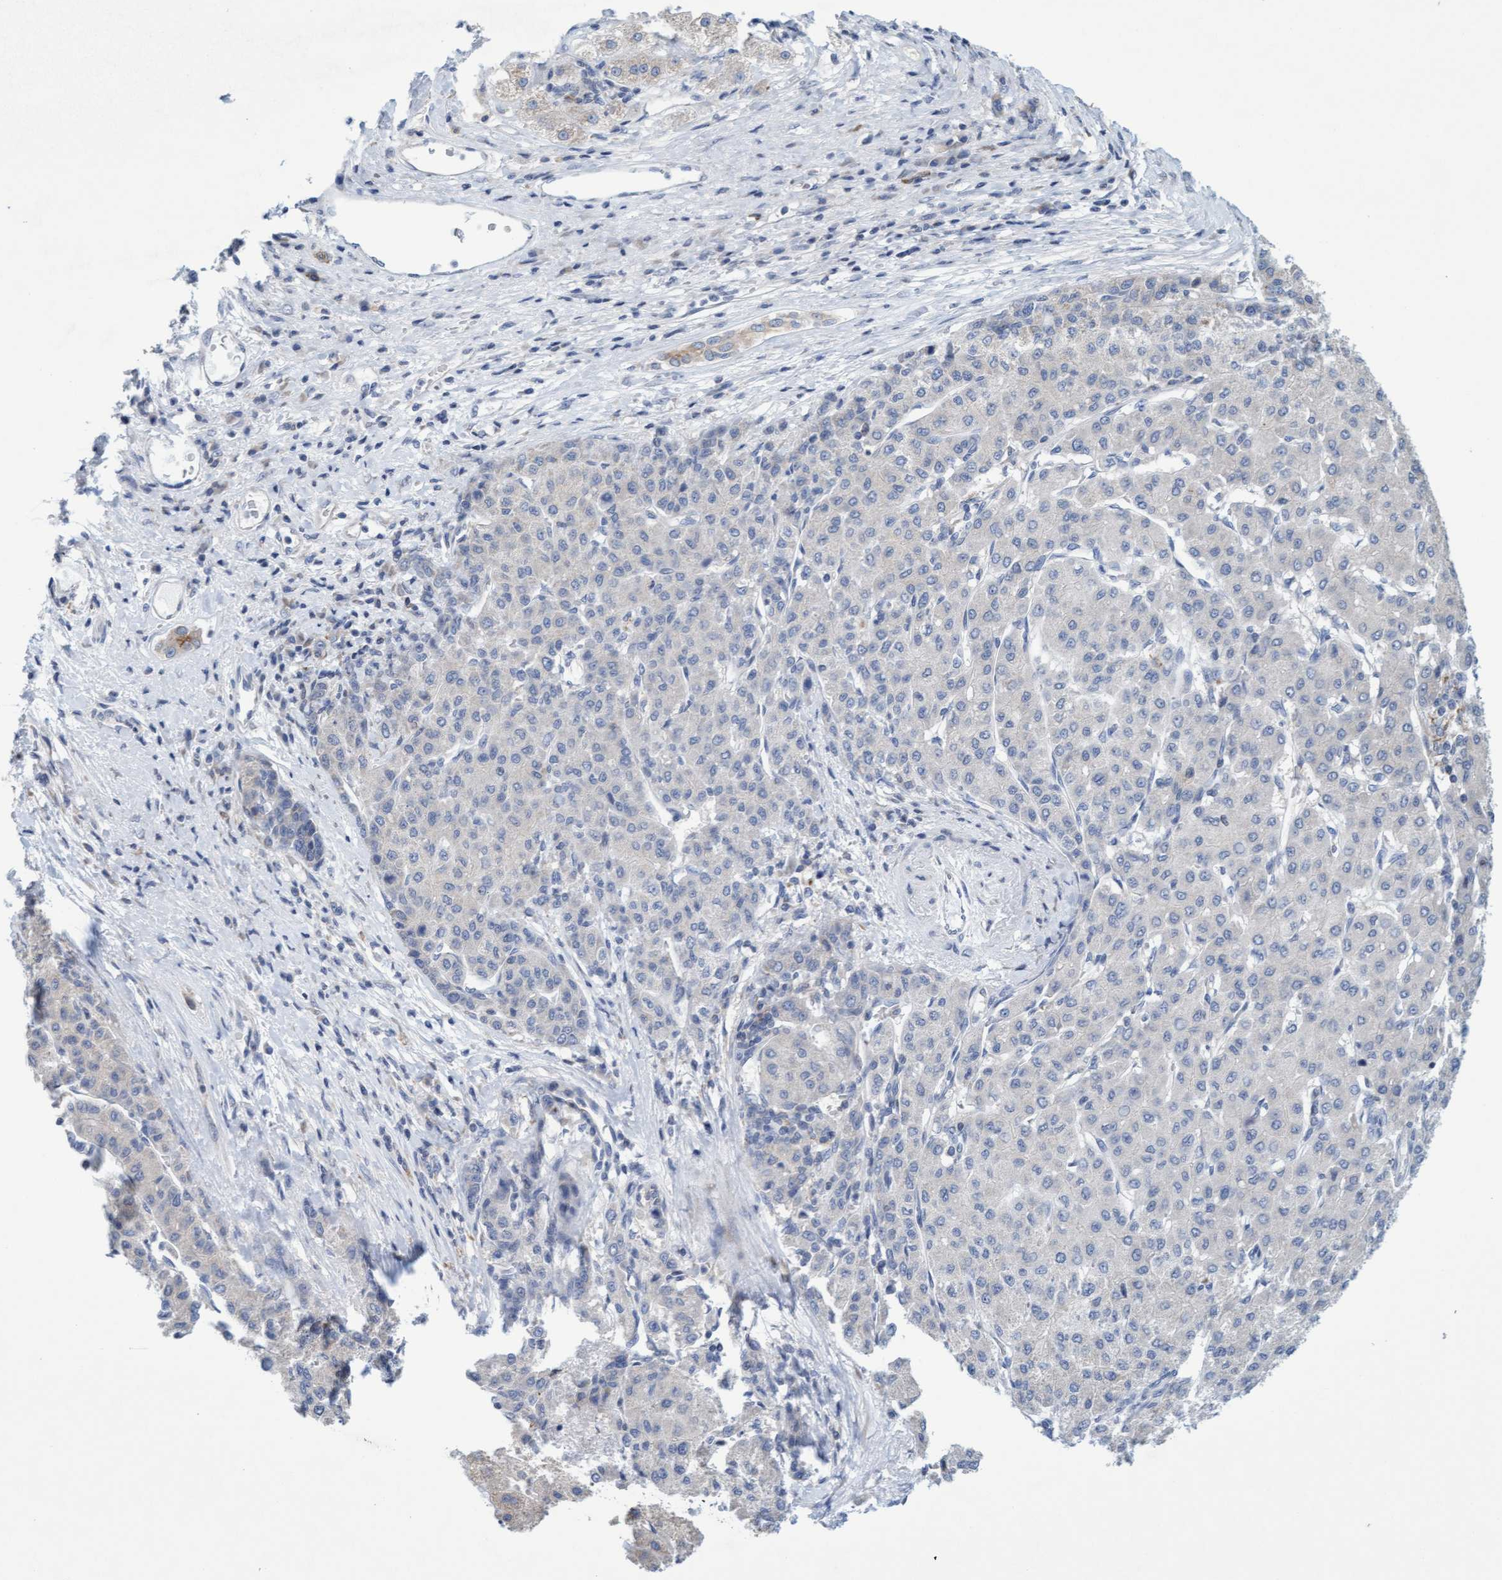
{"staining": {"intensity": "negative", "quantity": "none", "location": "none"}, "tissue": "liver cancer", "cell_type": "Tumor cells", "image_type": "cancer", "snomed": [{"axis": "morphology", "description": "Carcinoma, Hepatocellular, NOS"}, {"axis": "topography", "description": "Liver"}], "caption": "DAB immunohistochemical staining of human liver hepatocellular carcinoma exhibits no significant expression in tumor cells.", "gene": "SLC28A3", "patient": {"sex": "male", "age": 65}}